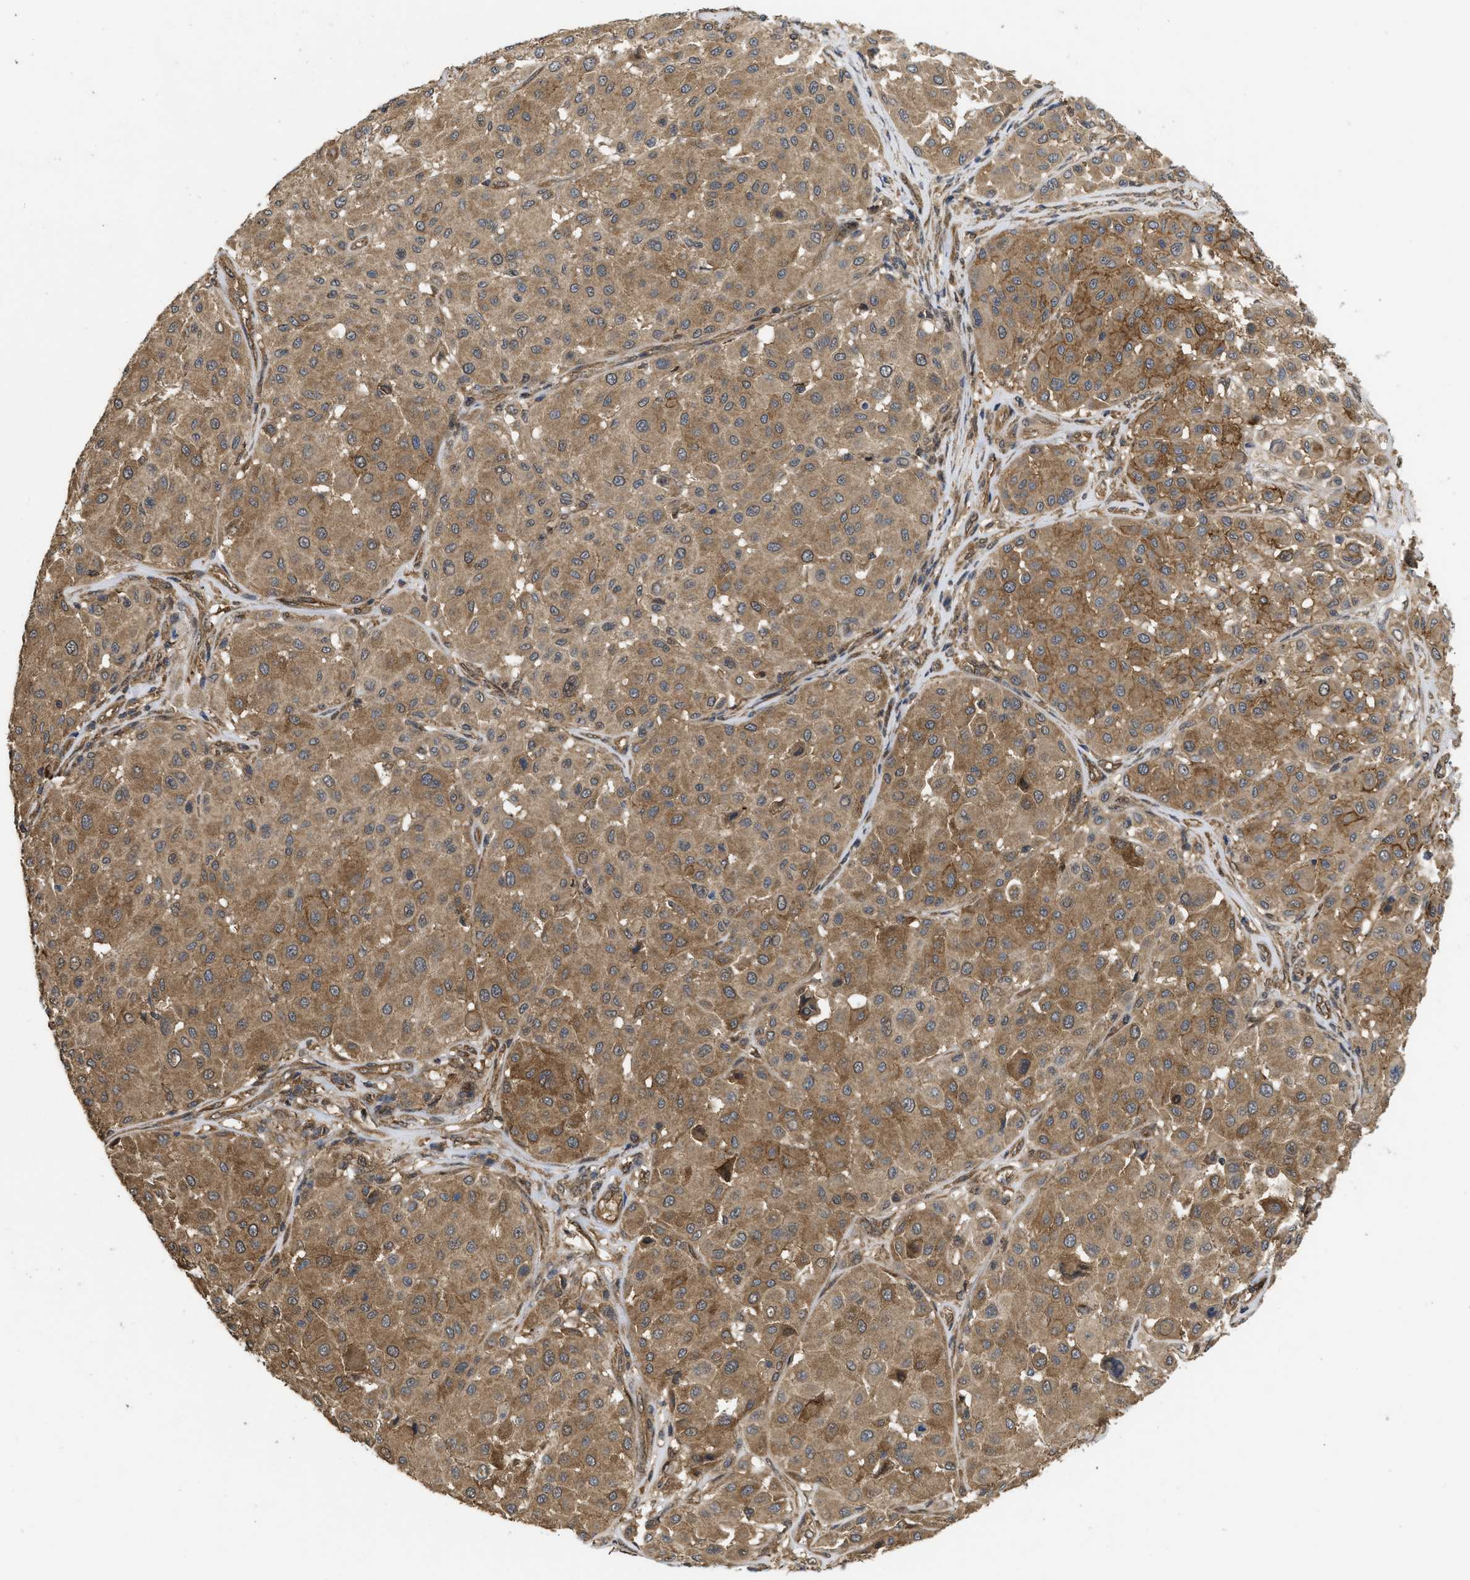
{"staining": {"intensity": "moderate", "quantity": ">75%", "location": "cytoplasmic/membranous"}, "tissue": "melanoma", "cell_type": "Tumor cells", "image_type": "cancer", "snomed": [{"axis": "morphology", "description": "Malignant melanoma, Metastatic site"}, {"axis": "topography", "description": "Soft tissue"}], "caption": "Tumor cells show medium levels of moderate cytoplasmic/membranous positivity in about >75% of cells in melanoma.", "gene": "FZD6", "patient": {"sex": "male", "age": 41}}